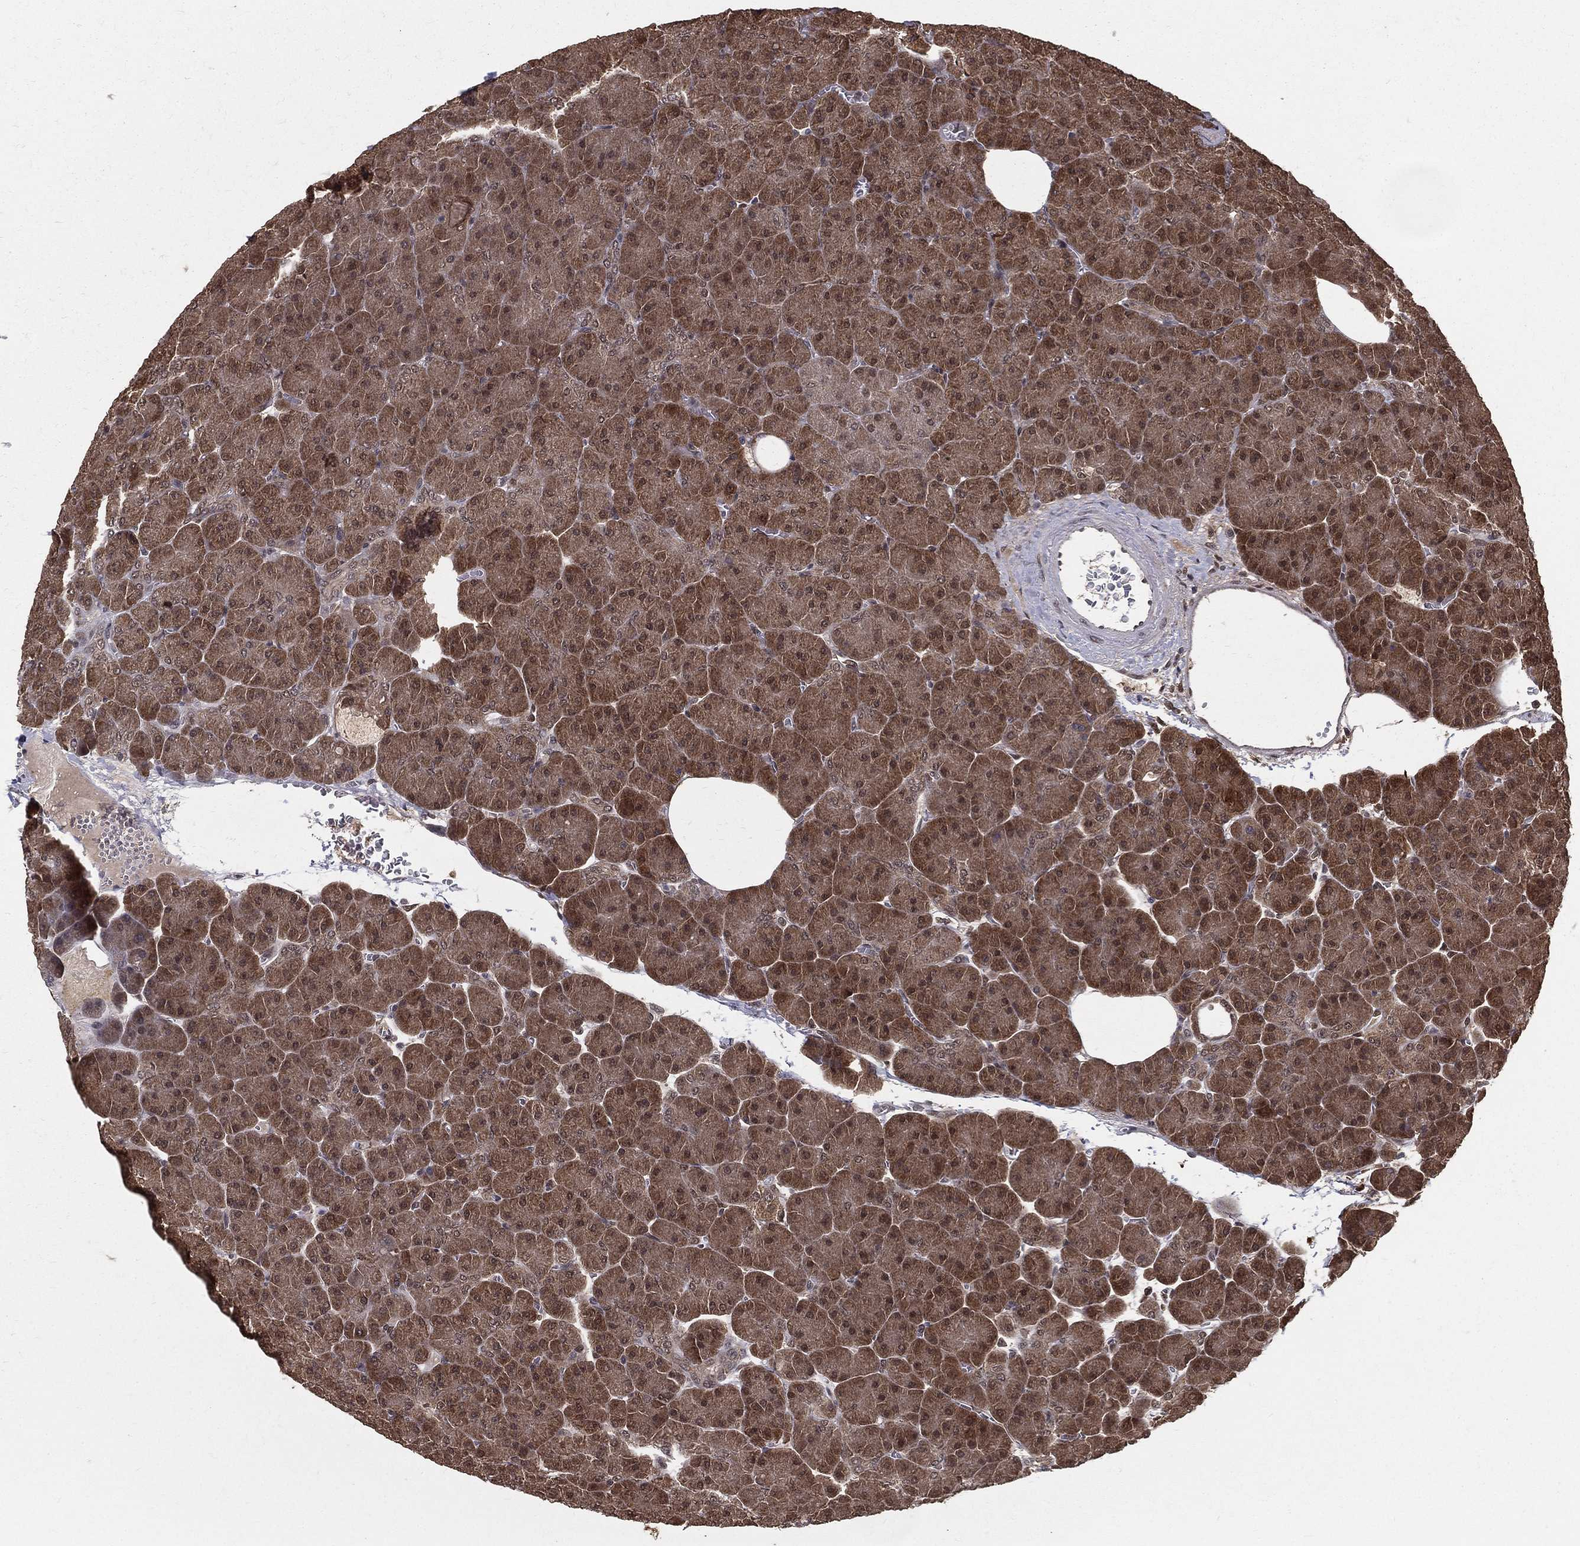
{"staining": {"intensity": "moderate", "quantity": ">75%", "location": "cytoplasmic/membranous,nuclear"}, "tissue": "pancreas", "cell_type": "Exocrine glandular cells", "image_type": "normal", "snomed": [{"axis": "morphology", "description": "Normal tissue, NOS"}, {"axis": "topography", "description": "Pancreas"}], "caption": "IHC photomicrograph of benign pancreas: human pancreas stained using IHC demonstrates medium levels of moderate protein expression localized specifically in the cytoplasmic/membranous,nuclear of exocrine glandular cells, appearing as a cytoplasmic/membranous,nuclear brown color.", "gene": "CARM1", "patient": {"sex": "male", "age": 61}}